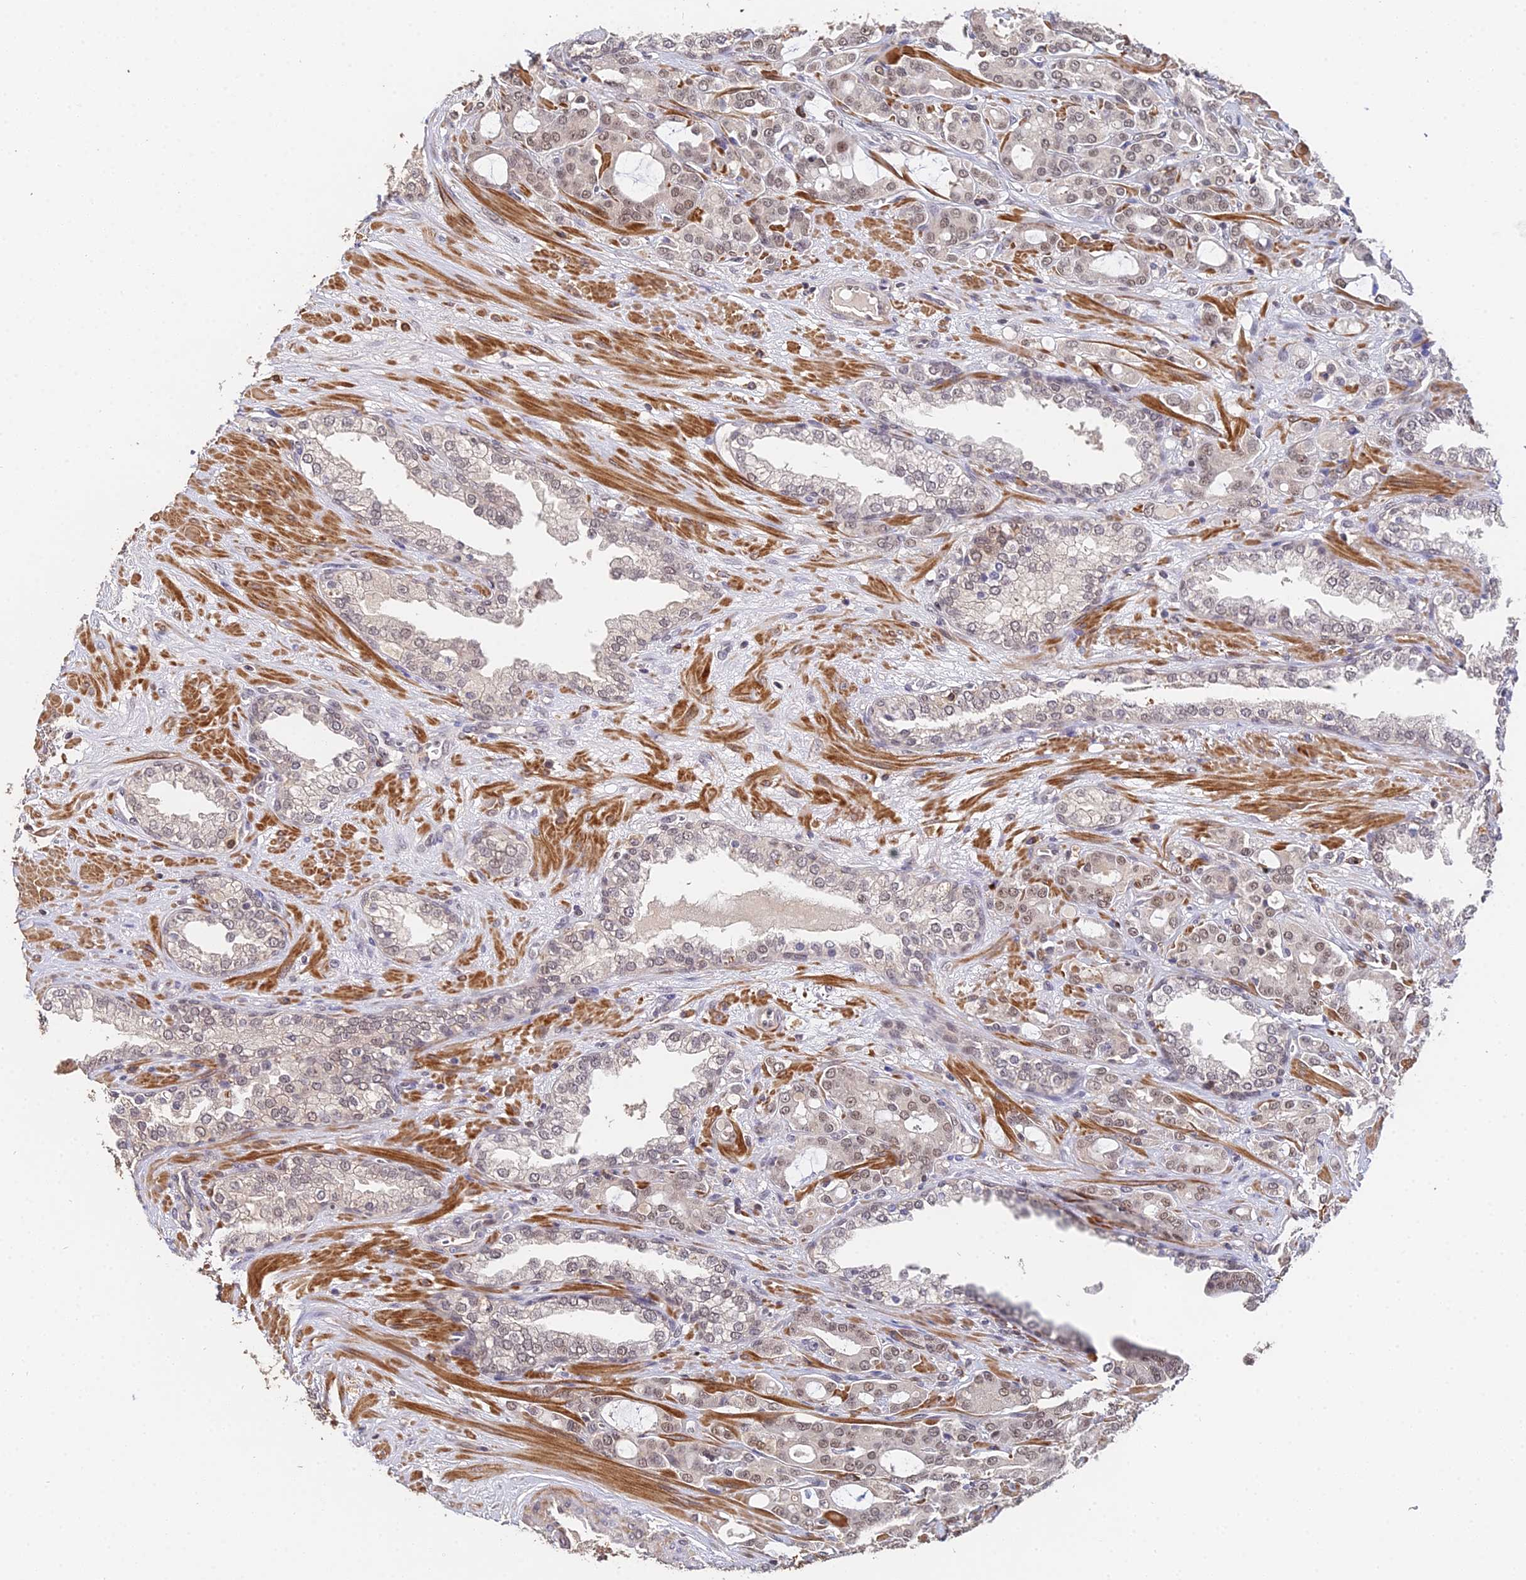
{"staining": {"intensity": "weak", "quantity": "25%-75%", "location": "nuclear"}, "tissue": "prostate cancer", "cell_type": "Tumor cells", "image_type": "cancer", "snomed": [{"axis": "morphology", "description": "Adenocarcinoma, High grade"}, {"axis": "topography", "description": "Prostate"}], "caption": "Protein expression analysis of human prostate cancer (high-grade adenocarcinoma) reveals weak nuclear positivity in about 25%-75% of tumor cells. Using DAB (3,3'-diaminobenzidine) (brown) and hematoxylin (blue) stains, captured at high magnification using brightfield microscopy.", "gene": "LSM5", "patient": {"sex": "male", "age": 72}}